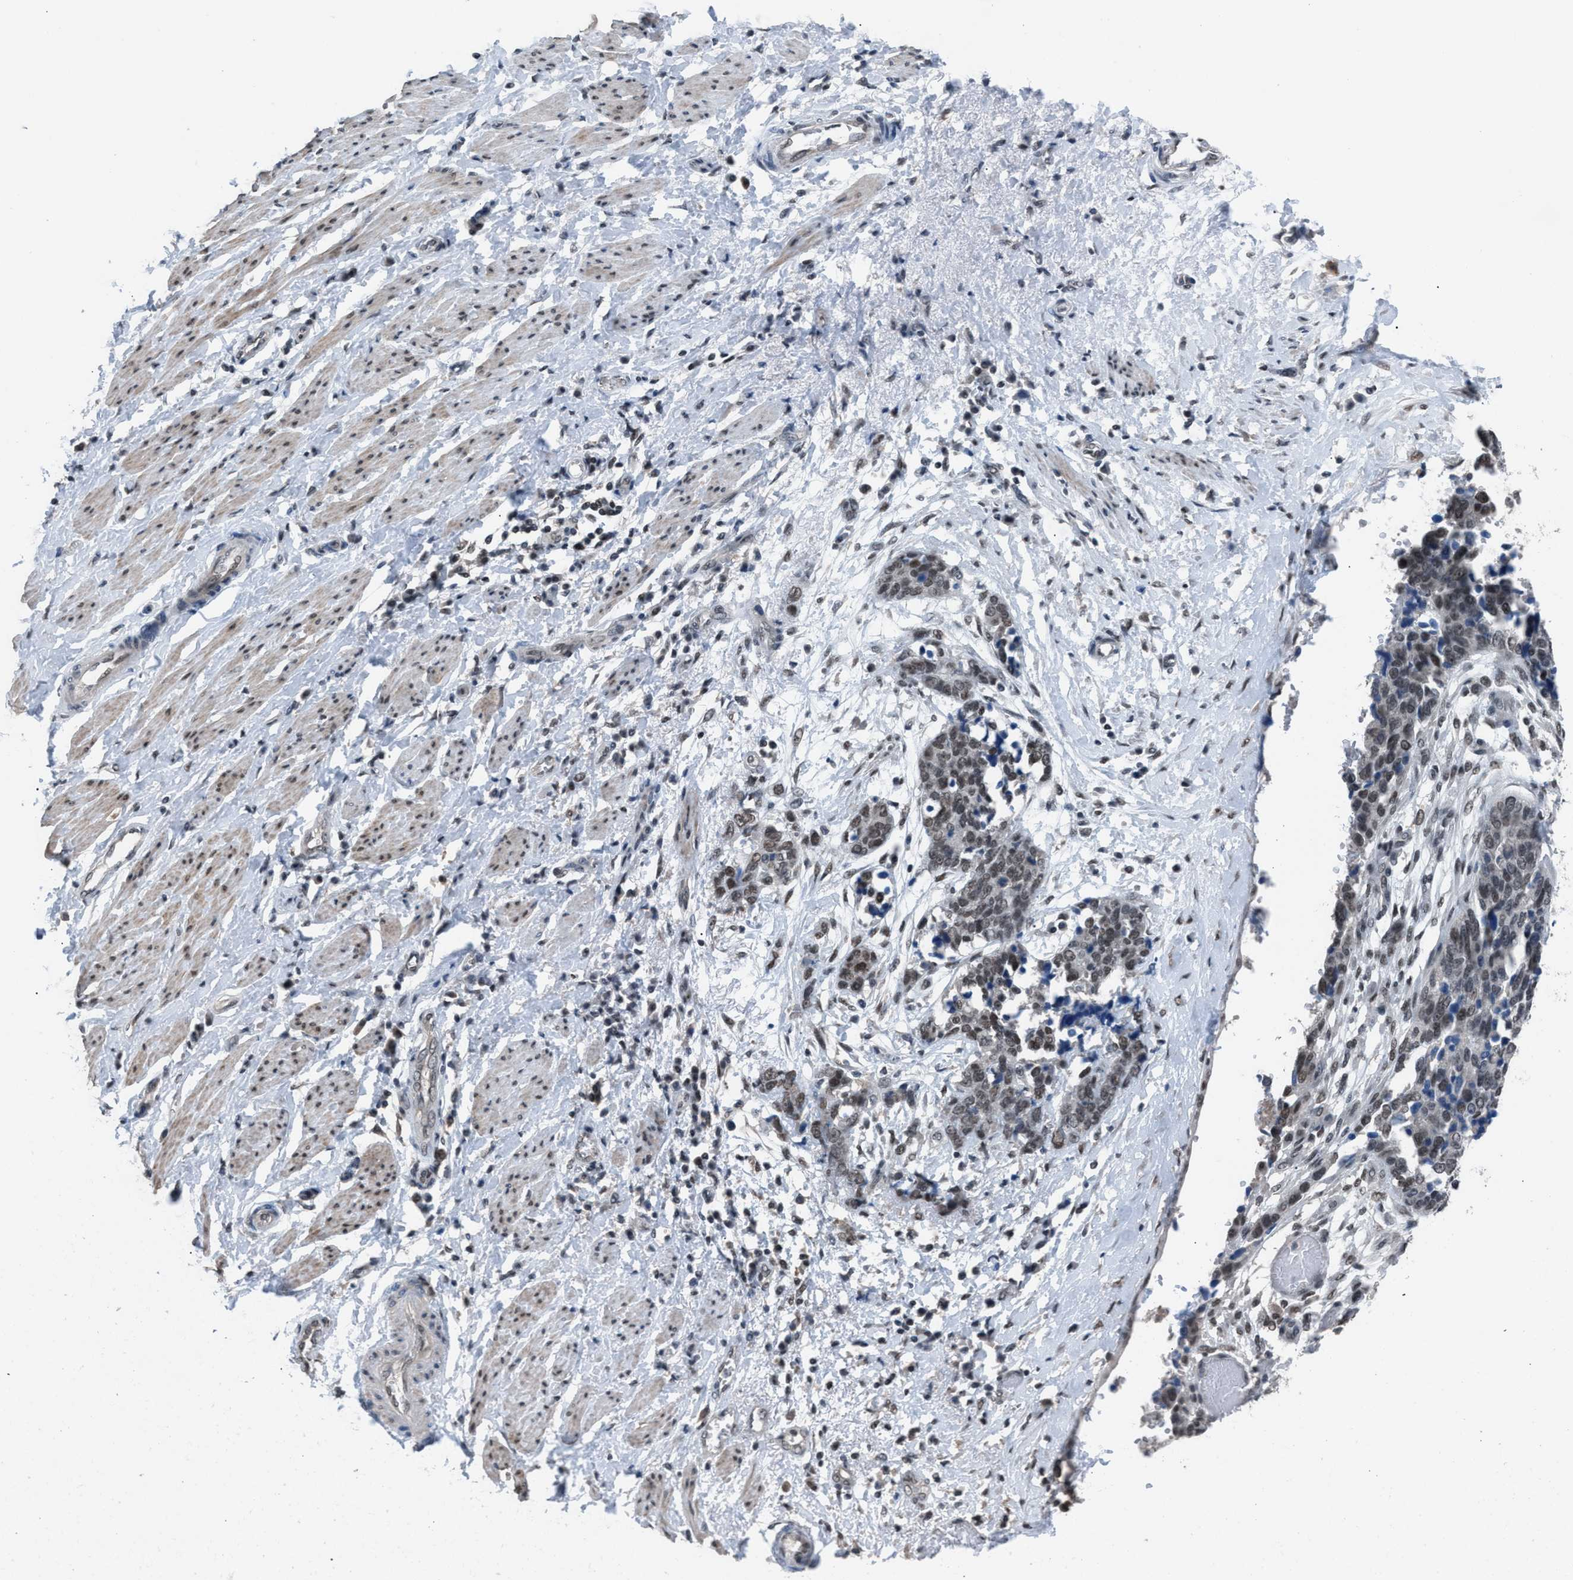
{"staining": {"intensity": "weak", "quantity": ">75%", "location": "nuclear"}, "tissue": "ovarian cancer", "cell_type": "Tumor cells", "image_type": "cancer", "snomed": [{"axis": "morphology", "description": "Cystadenocarcinoma, serous, NOS"}, {"axis": "topography", "description": "Ovary"}], "caption": "IHC (DAB) staining of ovarian cancer shows weak nuclear protein staining in approximately >75% of tumor cells.", "gene": "ZNF276", "patient": {"sex": "female", "age": 44}}